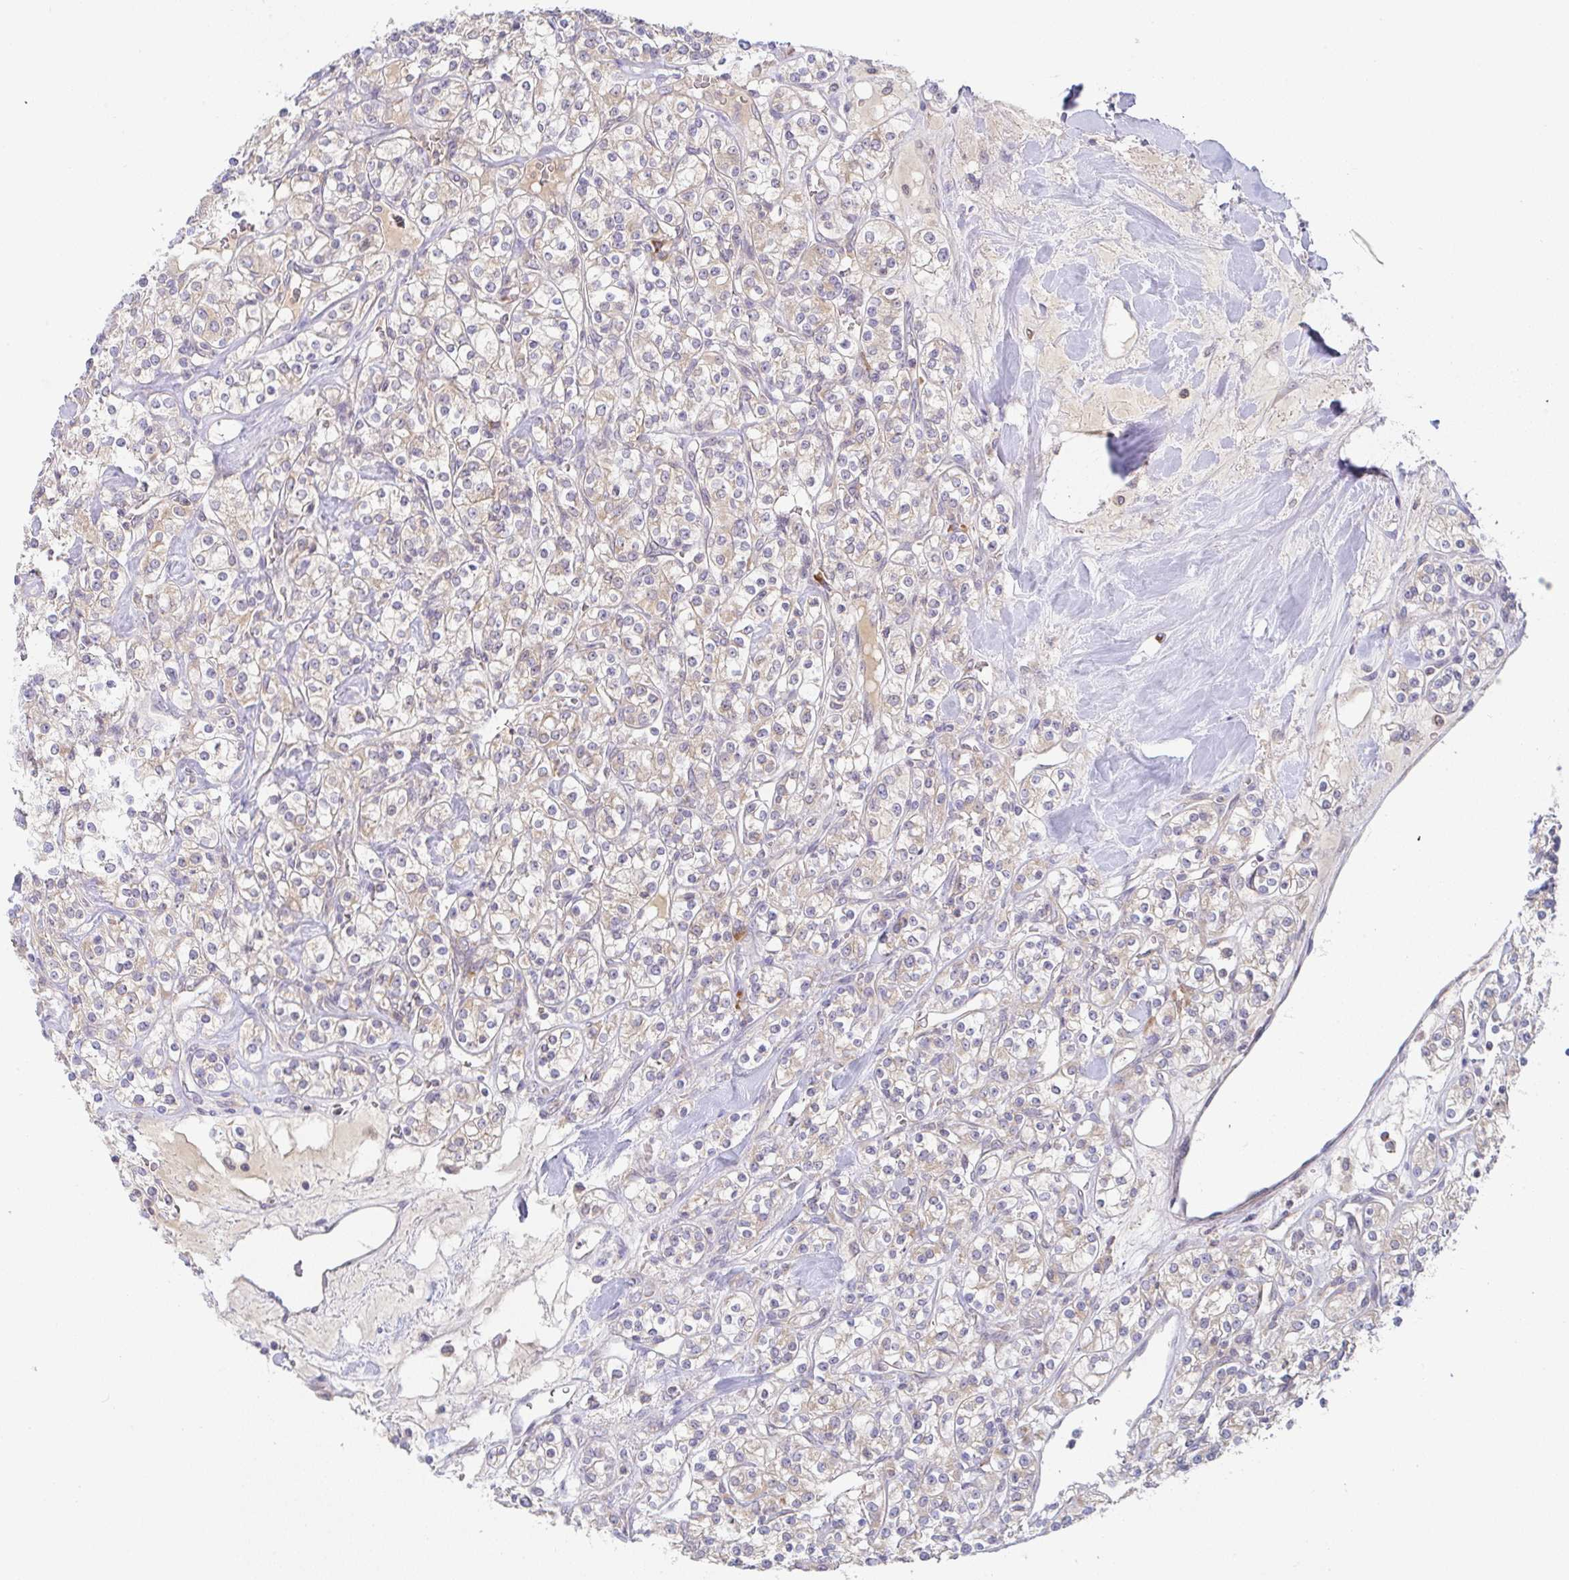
{"staining": {"intensity": "weak", "quantity": "25%-75%", "location": "cytoplasmic/membranous"}, "tissue": "renal cancer", "cell_type": "Tumor cells", "image_type": "cancer", "snomed": [{"axis": "morphology", "description": "Adenocarcinoma, NOS"}, {"axis": "topography", "description": "Kidney"}], "caption": "Renal adenocarcinoma stained for a protein (brown) displays weak cytoplasmic/membranous positive expression in approximately 25%-75% of tumor cells.", "gene": "DERL2", "patient": {"sex": "male", "age": 77}}